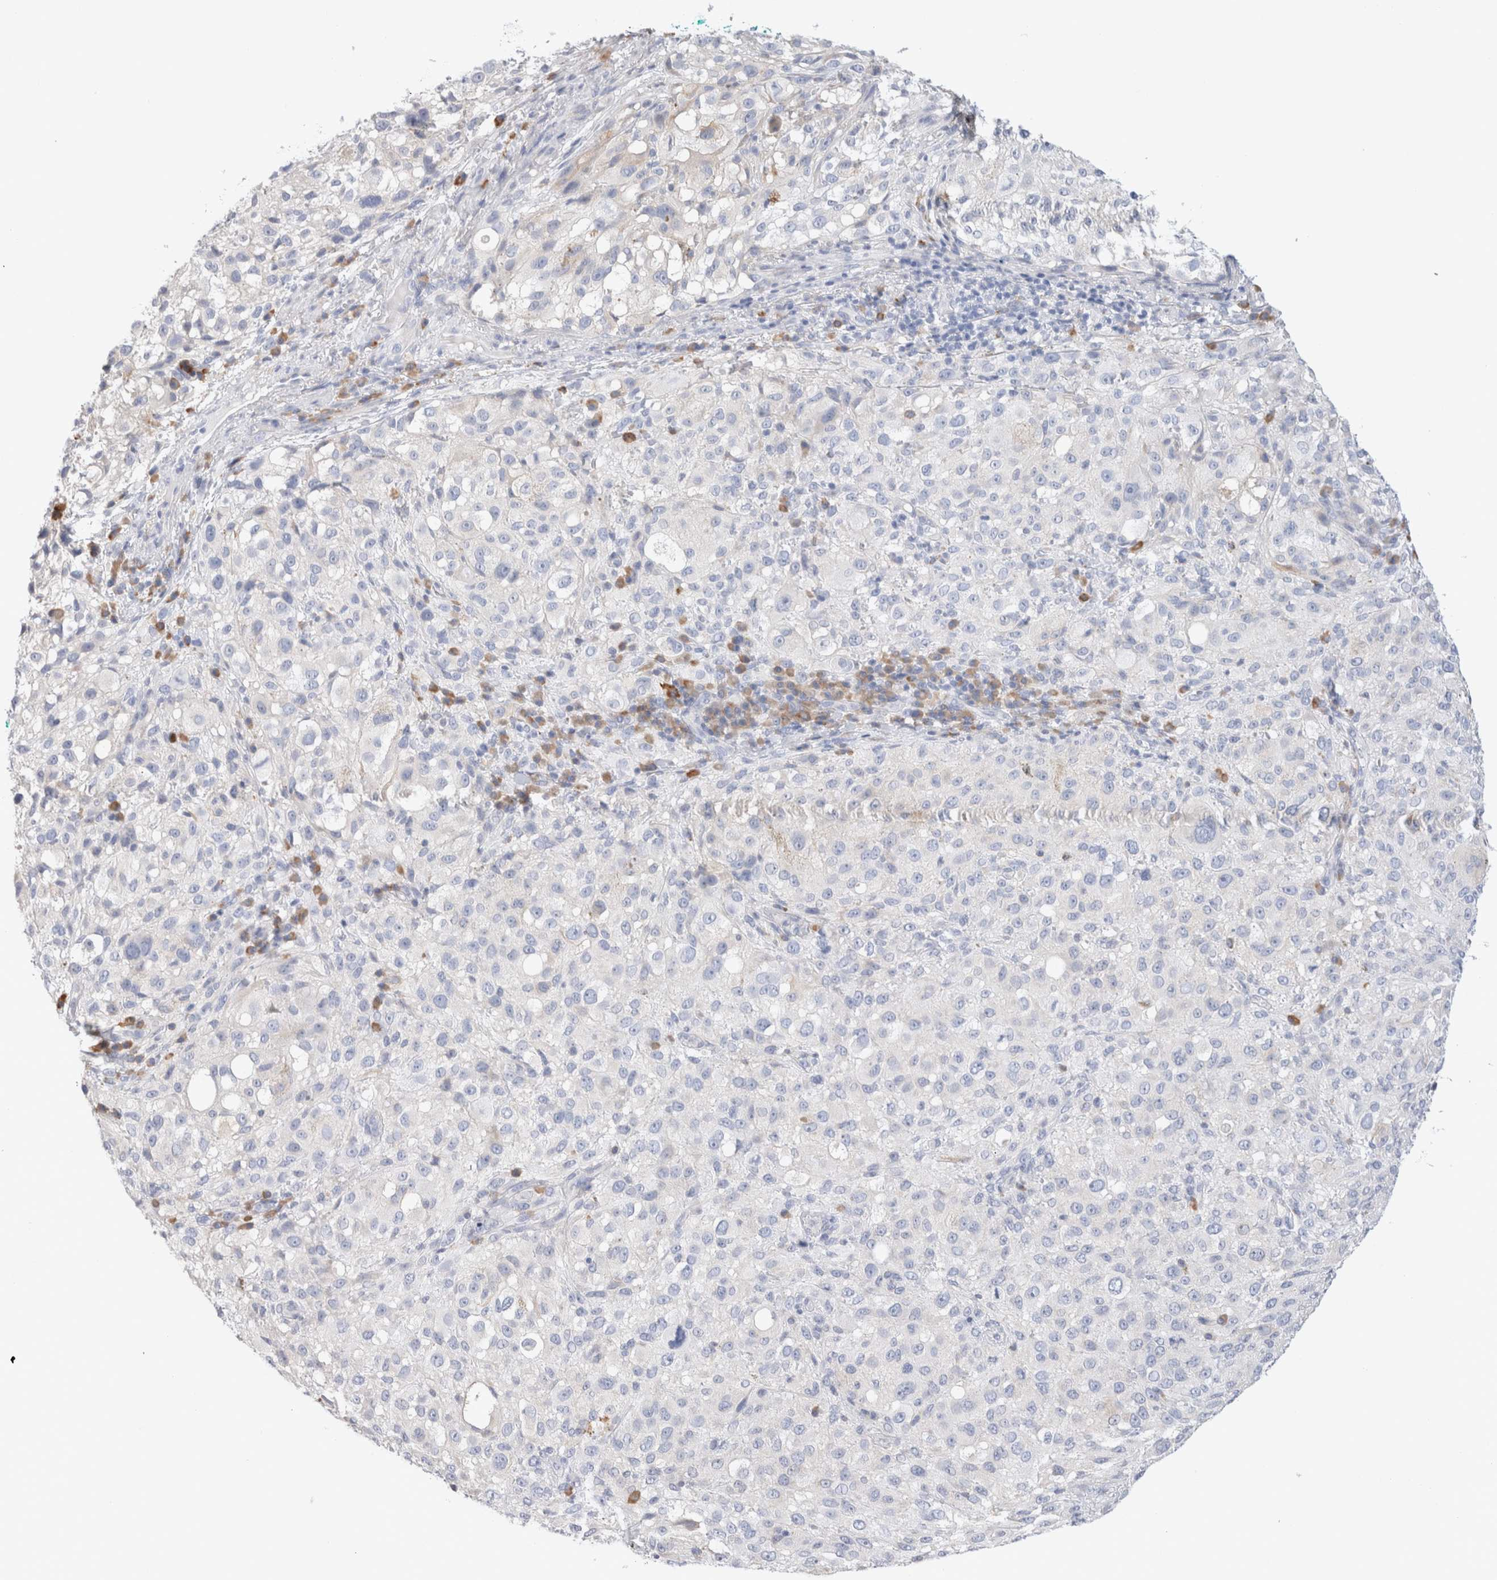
{"staining": {"intensity": "negative", "quantity": "none", "location": "none"}, "tissue": "melanoma", "cell_type": "Tumor cells", "image_type": "cancer", "snomed": [{"axis": "morphology", "description": "Necrosis, NOS"}, {"axis": "morphology", "description": "Malignant melanoma, NOS"}, {"axis": "topography", "description": "Skin"}], "caption": "Human malignant melanoma stained for a protein using IHC reveals no staining in tumor cells.", "gene": "GADD45G", "patient": {"sex": "female", "age": 87}}